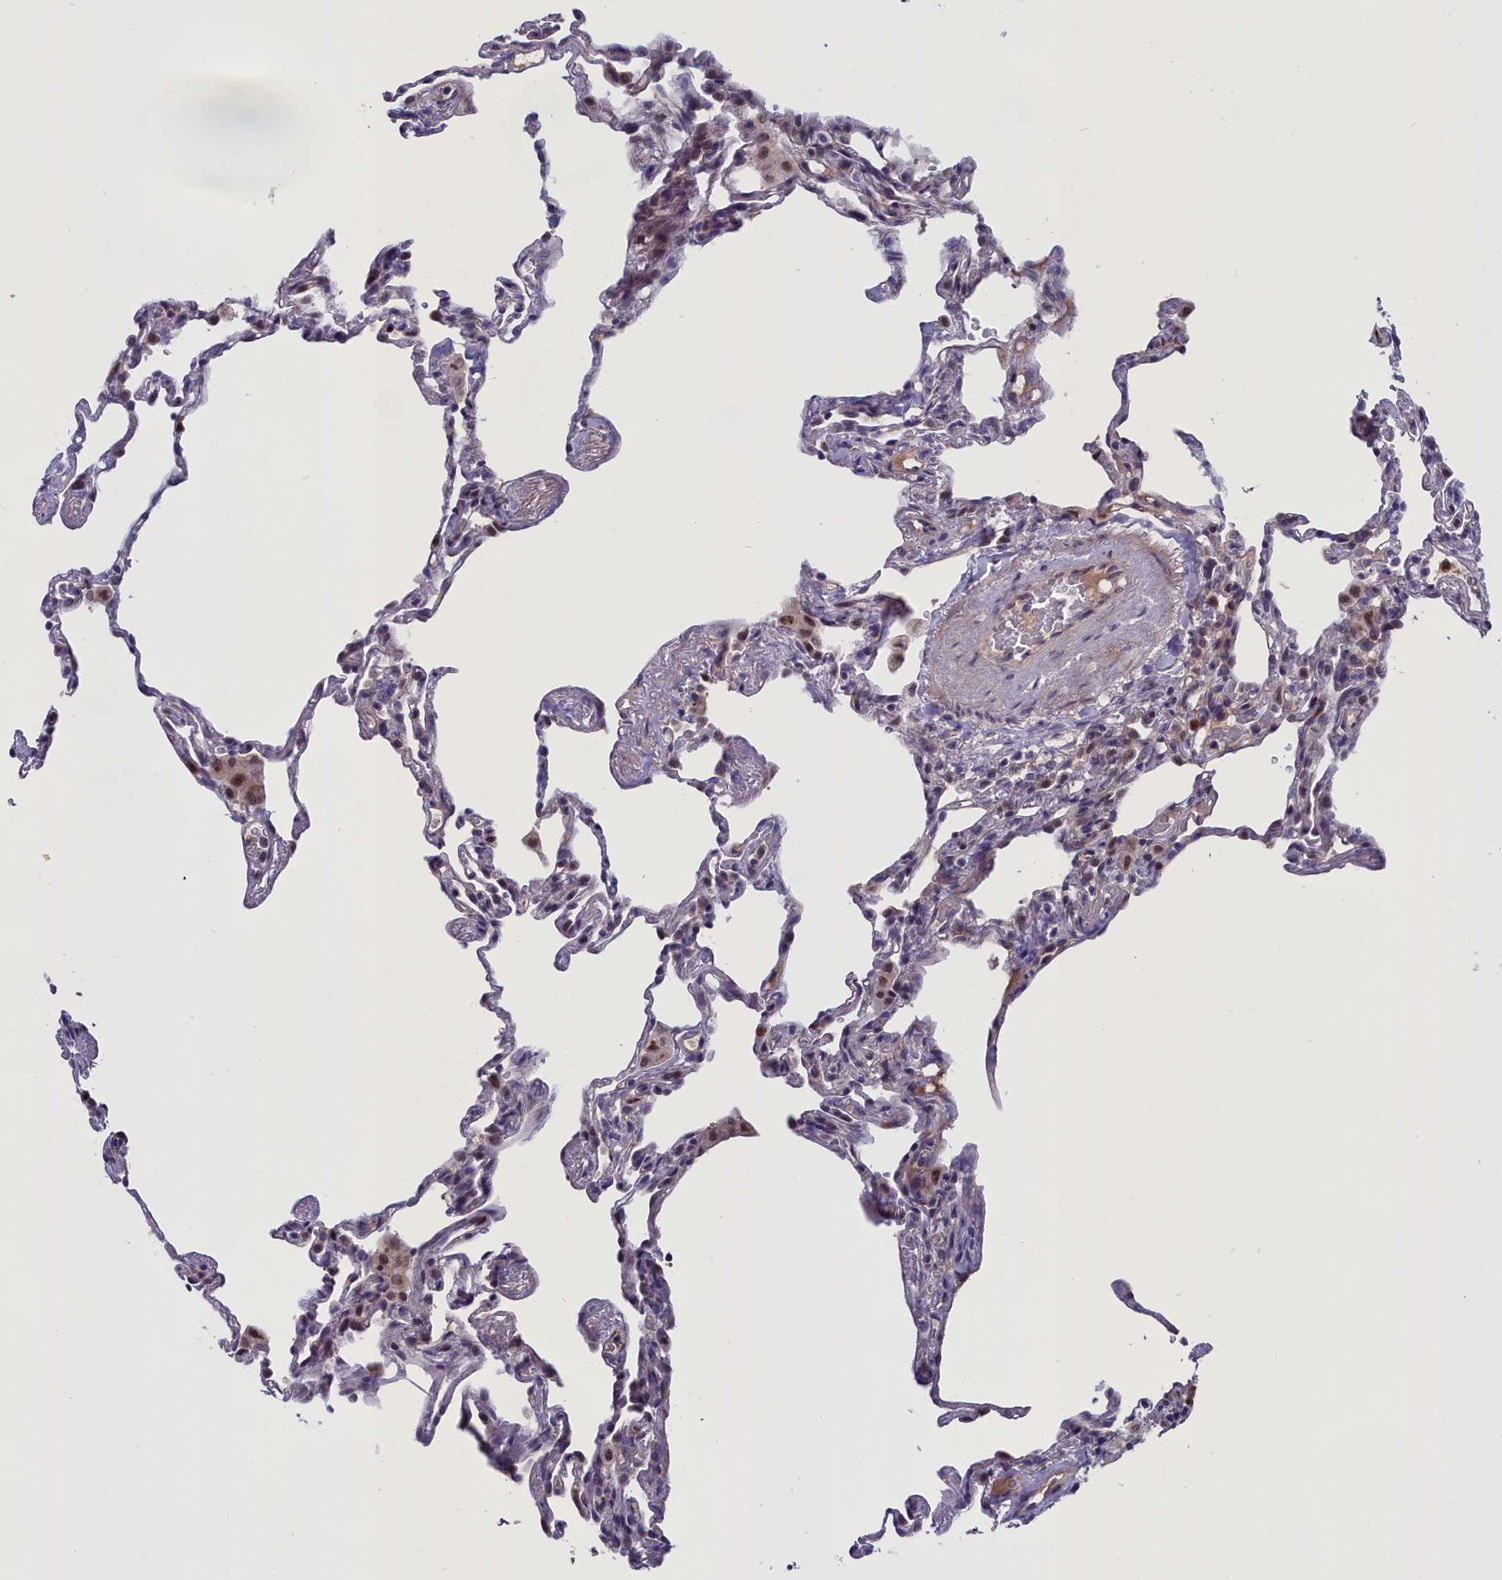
{"staining": {"intensity": "moderate", "quantity": "<25%", "location": "nuclear"}, "tissue": "lung", "cell_type": "Alveolar cells", "image_type": "normal", "snomed": [{"axis": "morphology", "description": "Normal tissue, NOS"}, {"axis": "topography", "description": "Lung"}], "caption": "About <25% of alveolar cells in benign human lung show moderate nuclear protein staining as visualized by brown immunohistochemical staining.", "gene": "LIG1", "patient": {"sex": "male", "age": 59}}